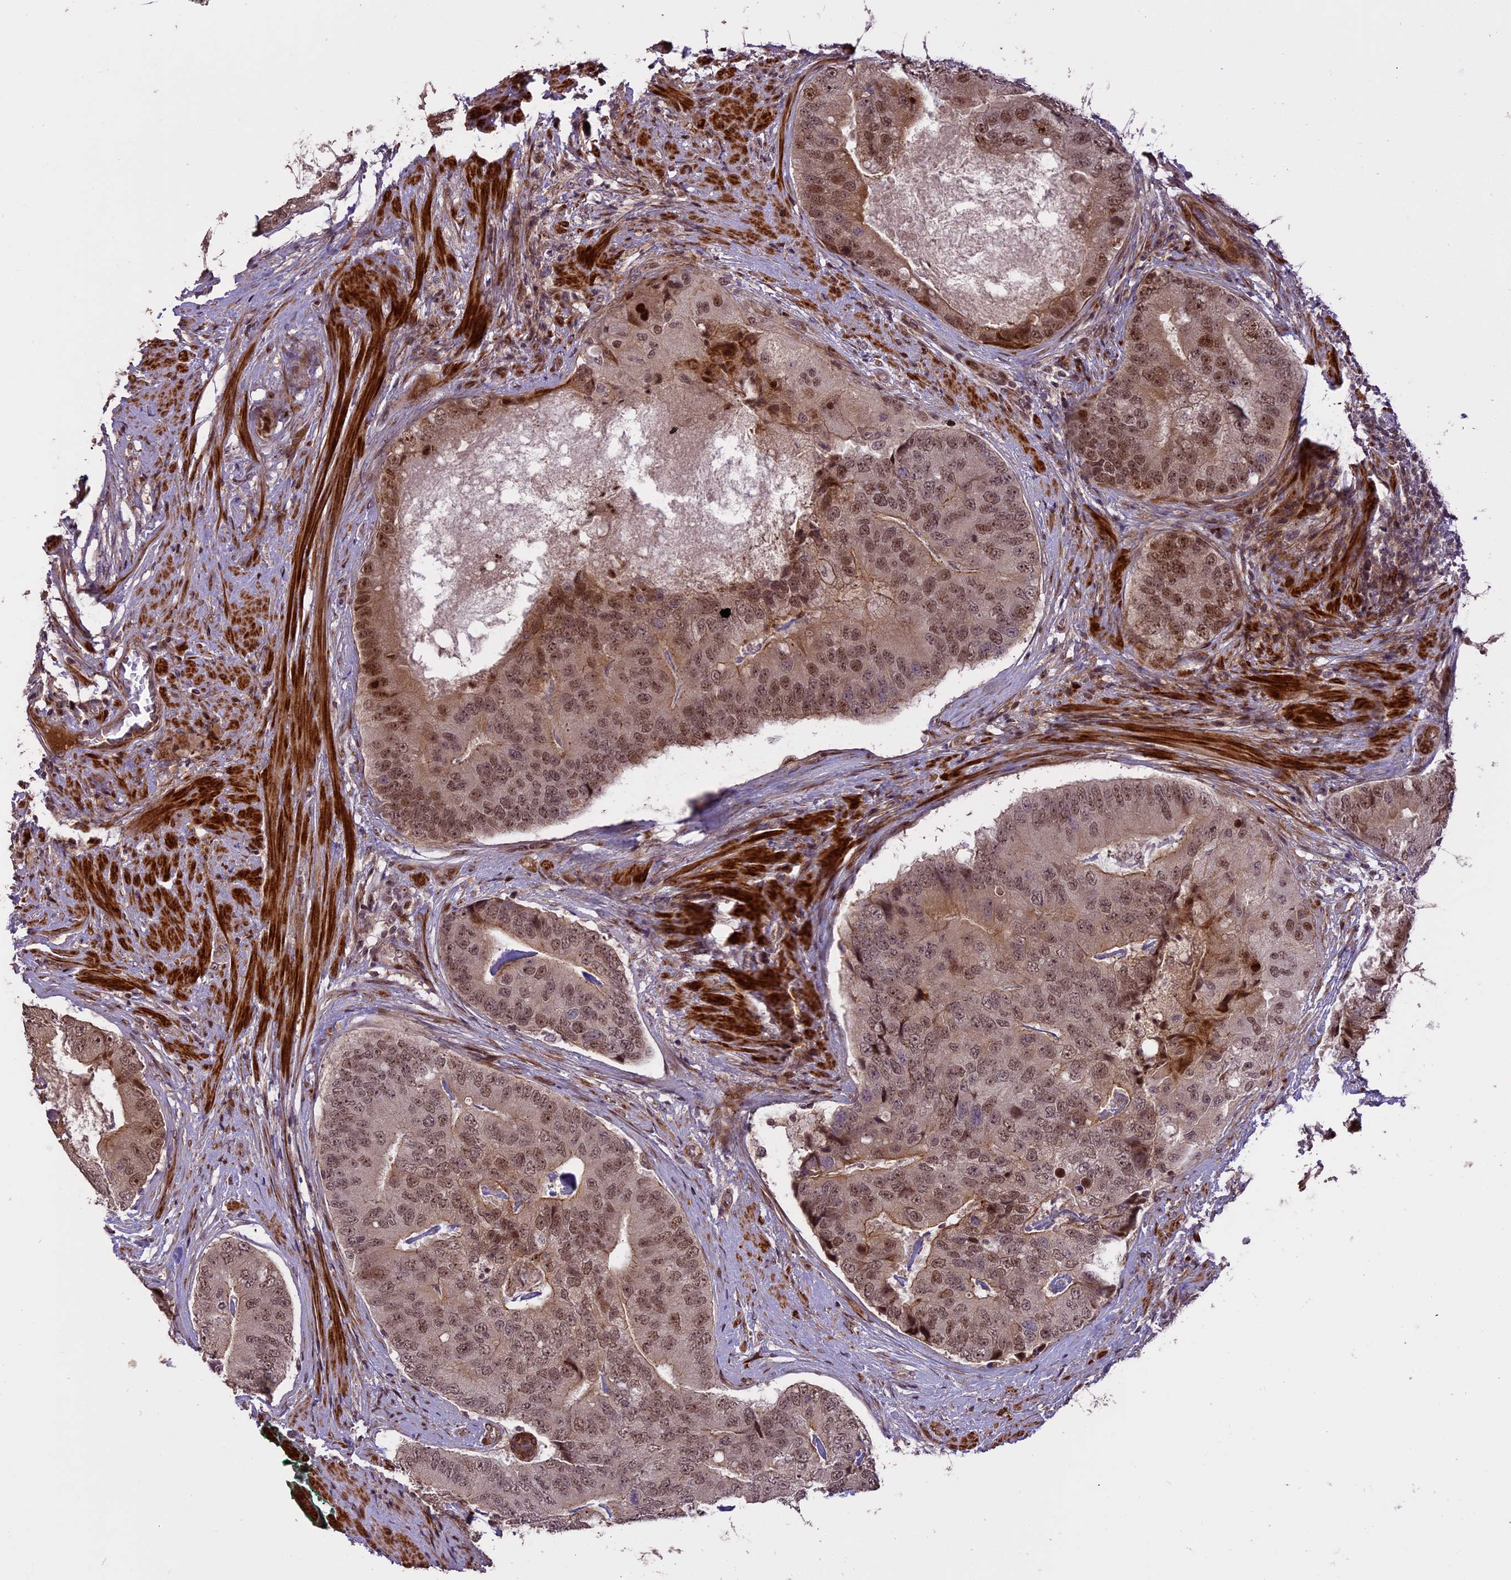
{"staining": {"intensity": "moderate", "quantity": ">75%", "location": "nuclear"}, "tissue": "prostate cancer", "cell_type": "Tumor cells", "image_type": "cancer", "snomed": [{"axis": "morphology", "description": "Adenocarcinoma, High grade"}, {"axis": "topography", "description": "Prostate"}], "caption": "Immunohistochemistry (IHC) photomicrograph of human prostate high-grade adenocarcinoma stained for a protein (brown), which exhibits medium levels of moderate nuclear staining in approximately >75% of tumor cells.", "gene": "ENHO", "patient": {"sex": "male", "age": 70}}